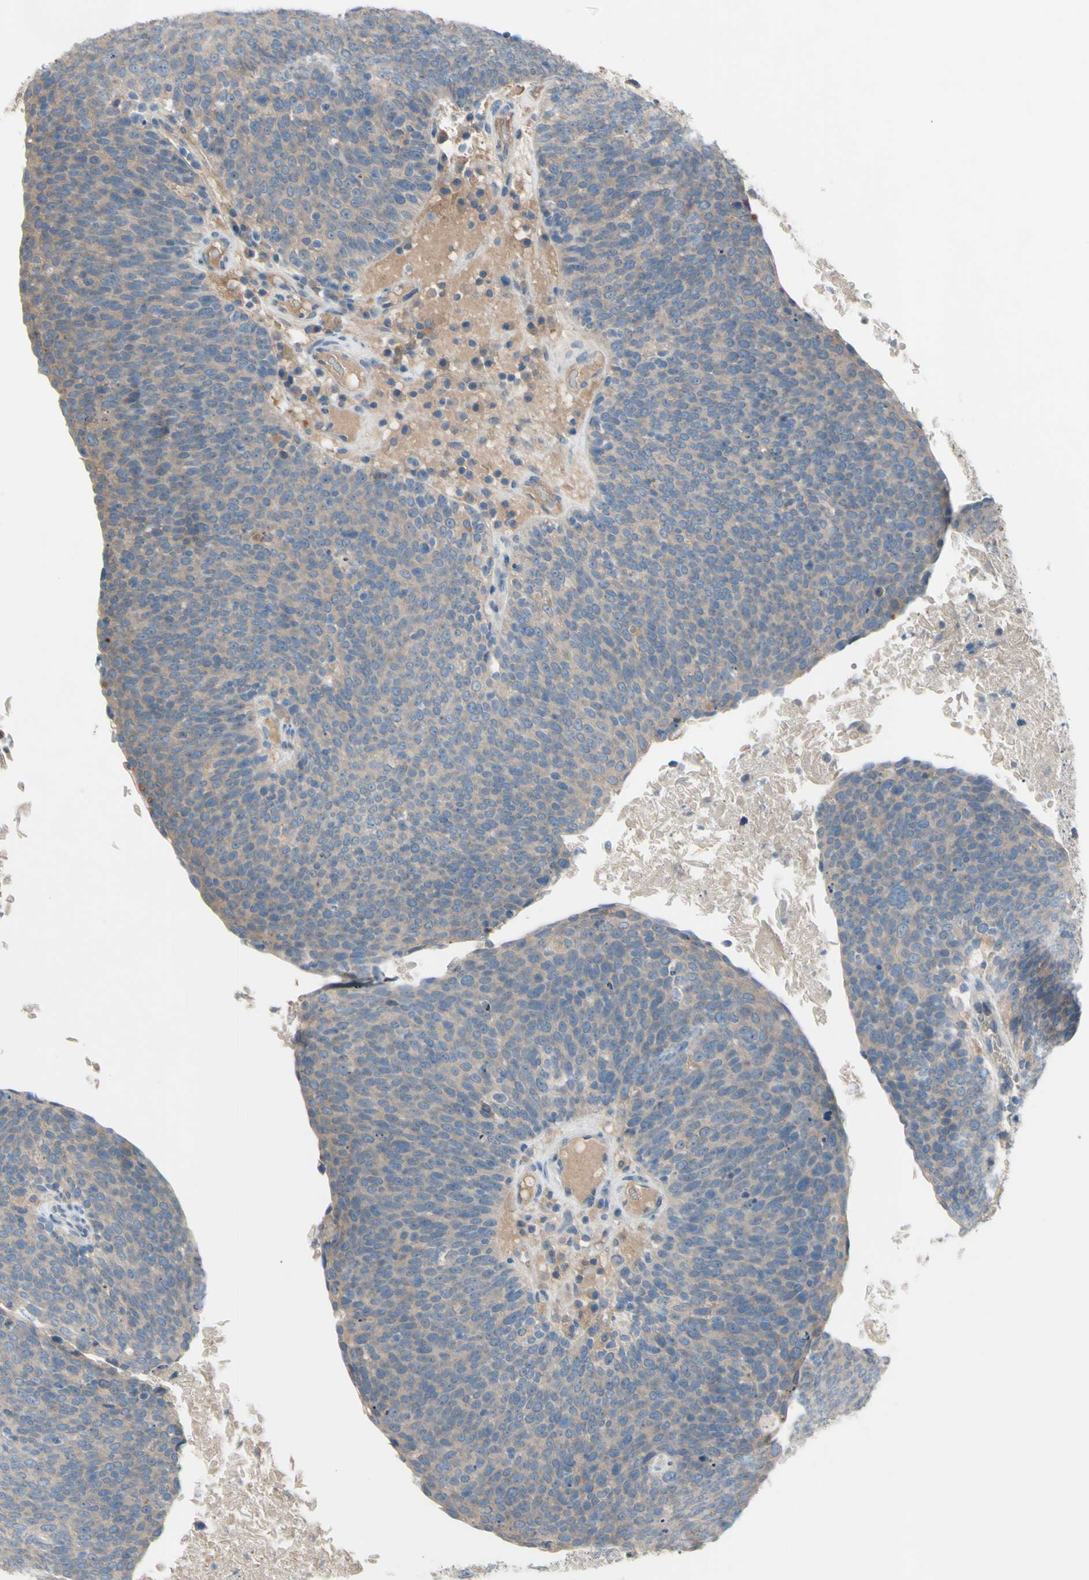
{"staining": {"intensity": "weak", "quantity": ">75%", "location": "cytoplasmic/membranous"}, "tissue": "head and neck cancer", "cell_type": "Tumor cells", "image_type": "cancer", "snomed": [{"axis": "morphology", "description": "Squamous cell carcinoma, NOS"}, {"axis": "morphology", "description": "Squamous cell carcinoma, metastatic, NOS"}, {"axis": "topography", "description": "Lymph node"}, {"axis": "topography", "description": "Head-Neck"}], "caption": "Protein analysis of head and neck squamous cell carcinoma tissue shows weak cytoplasmic/membranous staining in approximately >75% of tumor cells. Using DAB (3,3'-diaminobenzidine) (brown) and hematoxylin (blue) stains, captured at high magnification using brightfield microscopy.", "gene": "AFP", "patient": {"sex": "male", "age": 62}}